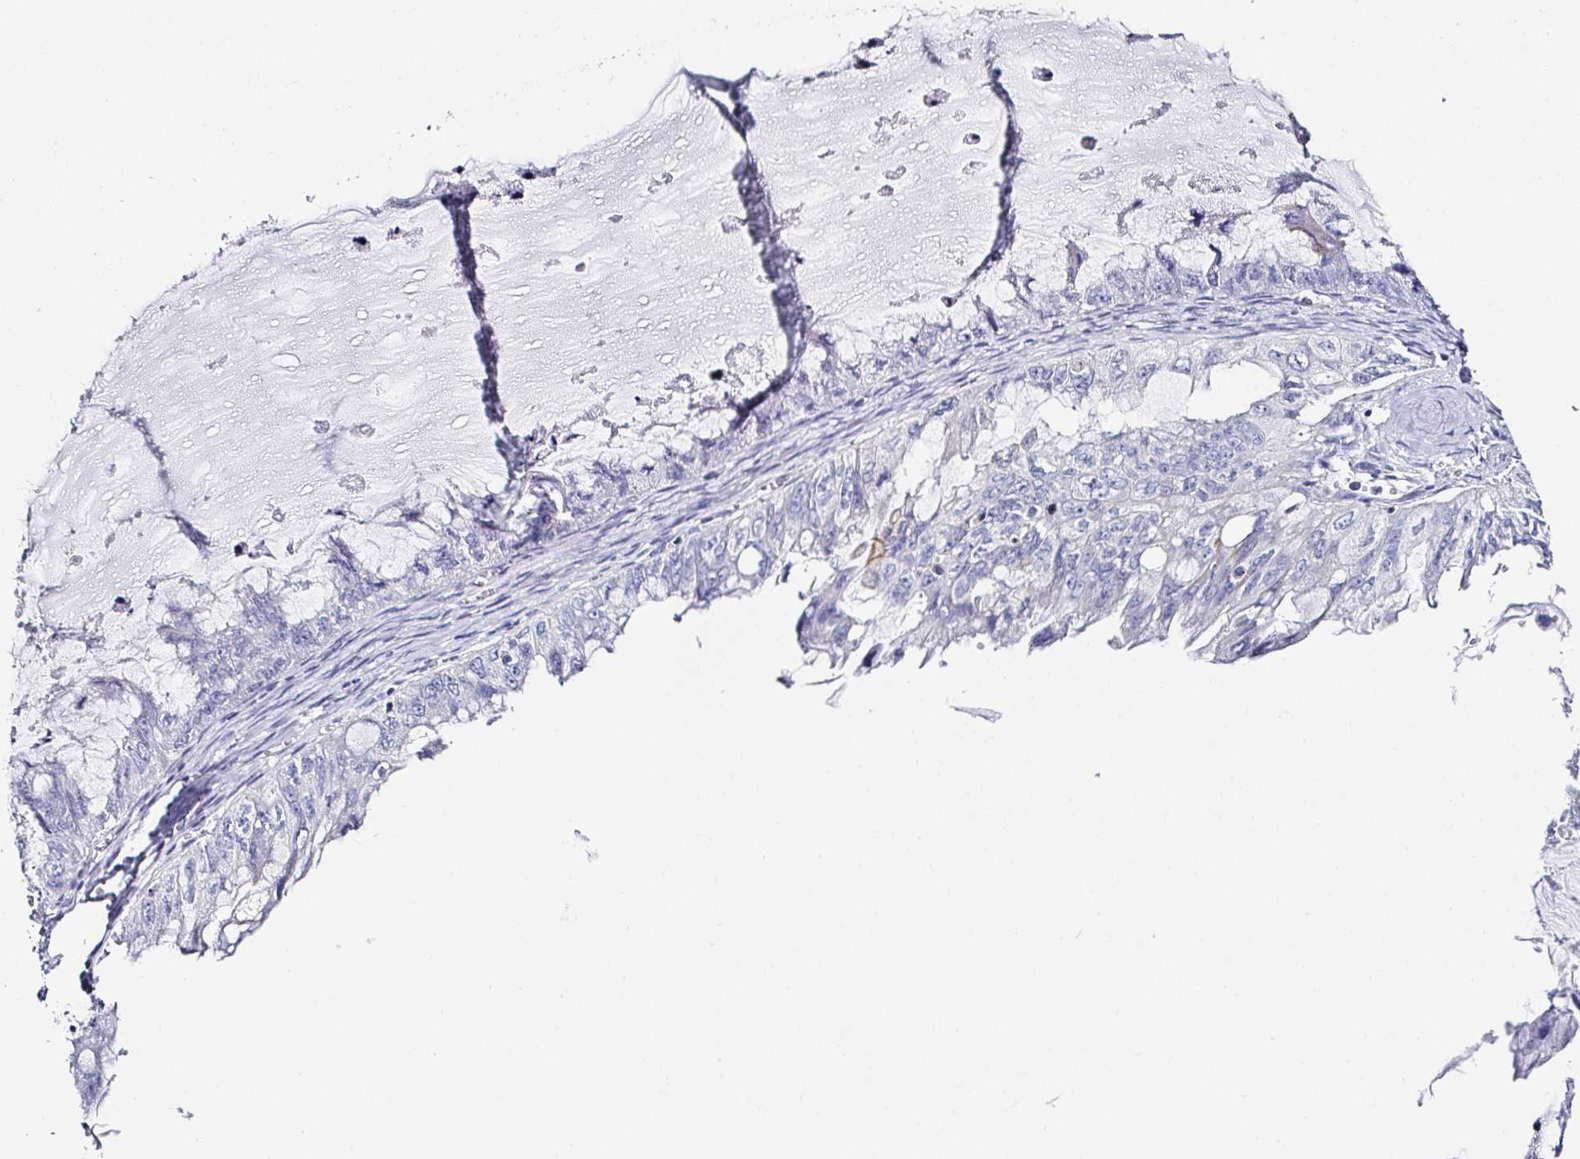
{"staining": {"intensity": "negative", "quantity": "none", "location": "none"}, "tissue": "ovarian cancer", "cell_type": "Tumor cells", "image_type": "cancer", "snomed": [{"axis": "morphology", "description": "Cystadenocarcinoma, mucinous, NOS"}, {"axis": "topography", "description": "Ovary"}], "caption": "This is an immunohistochemistry (IHC) histopathology image of human ovarian mucinous cystadenocarcinoma. There is no positivity in tumor cells.", "gene": "PPFIA4", "patient": {"sex": "female", "age": 72}}